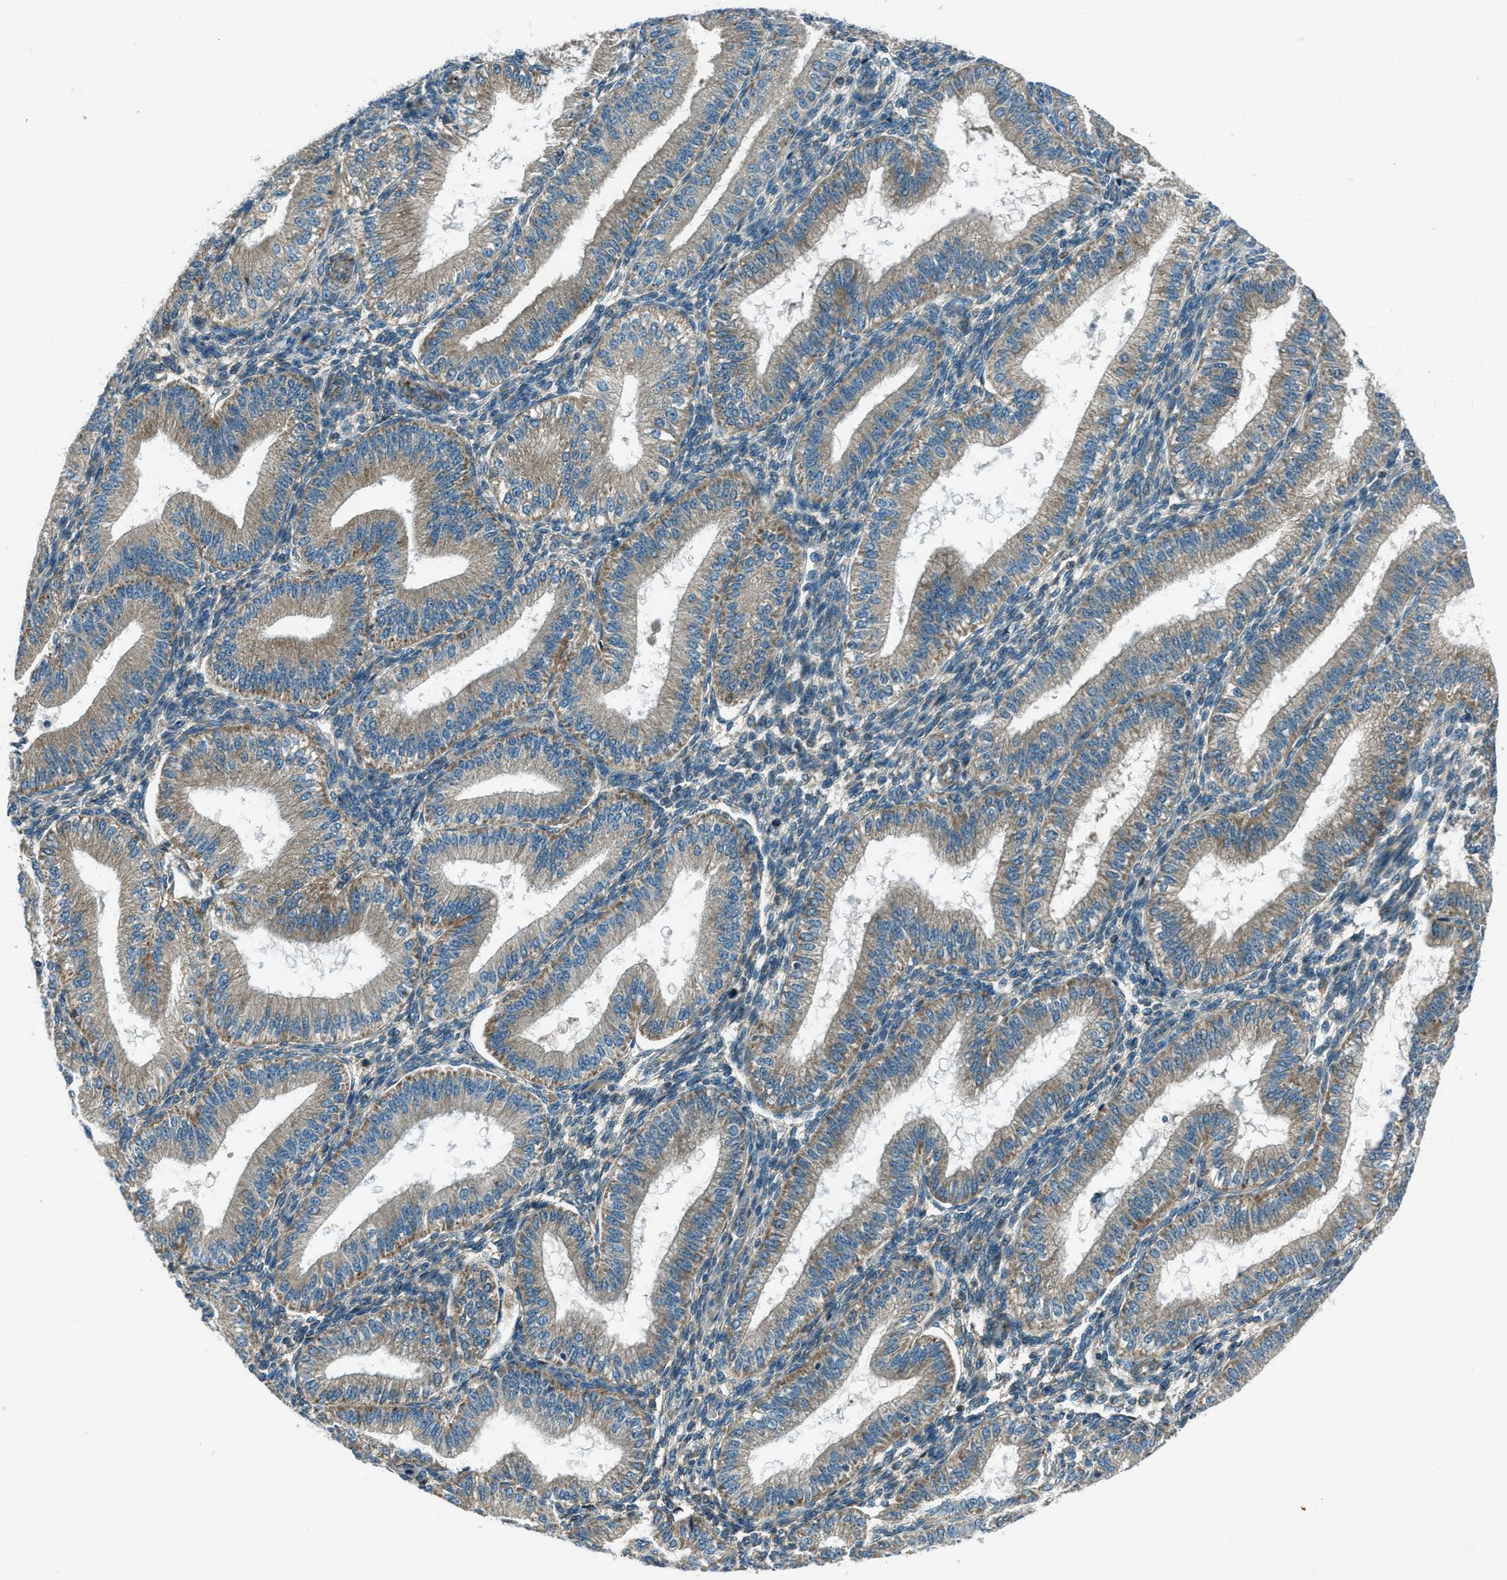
{"staining": {"intensity": "weak", "quantity": "<25%", "location": "cytoplasmic/membranous"}, "tissue": "endometrium", "cell_type": "Cells in endometrial stroma", "image_type": "normal", "snomed": [{"axis": "morphology", "description": "Normal tissue, NOS"}, {"axis": "topography", "description": "Endometrium"}], "caption": "Immunohistochemistry photomicrograph of benign endometrium: human endometrium stained with DAB (3,3'-diaminobenzidine) shows no significant protein positivity in cells in endometrial stroma. (Brightfield microscopy of DAB (3,3'-diaminobenzidine) immunohistochemistry (IHC) at high magnification).", "gene": "FAR1", "patient": {"sex": "female", "age": 39}}